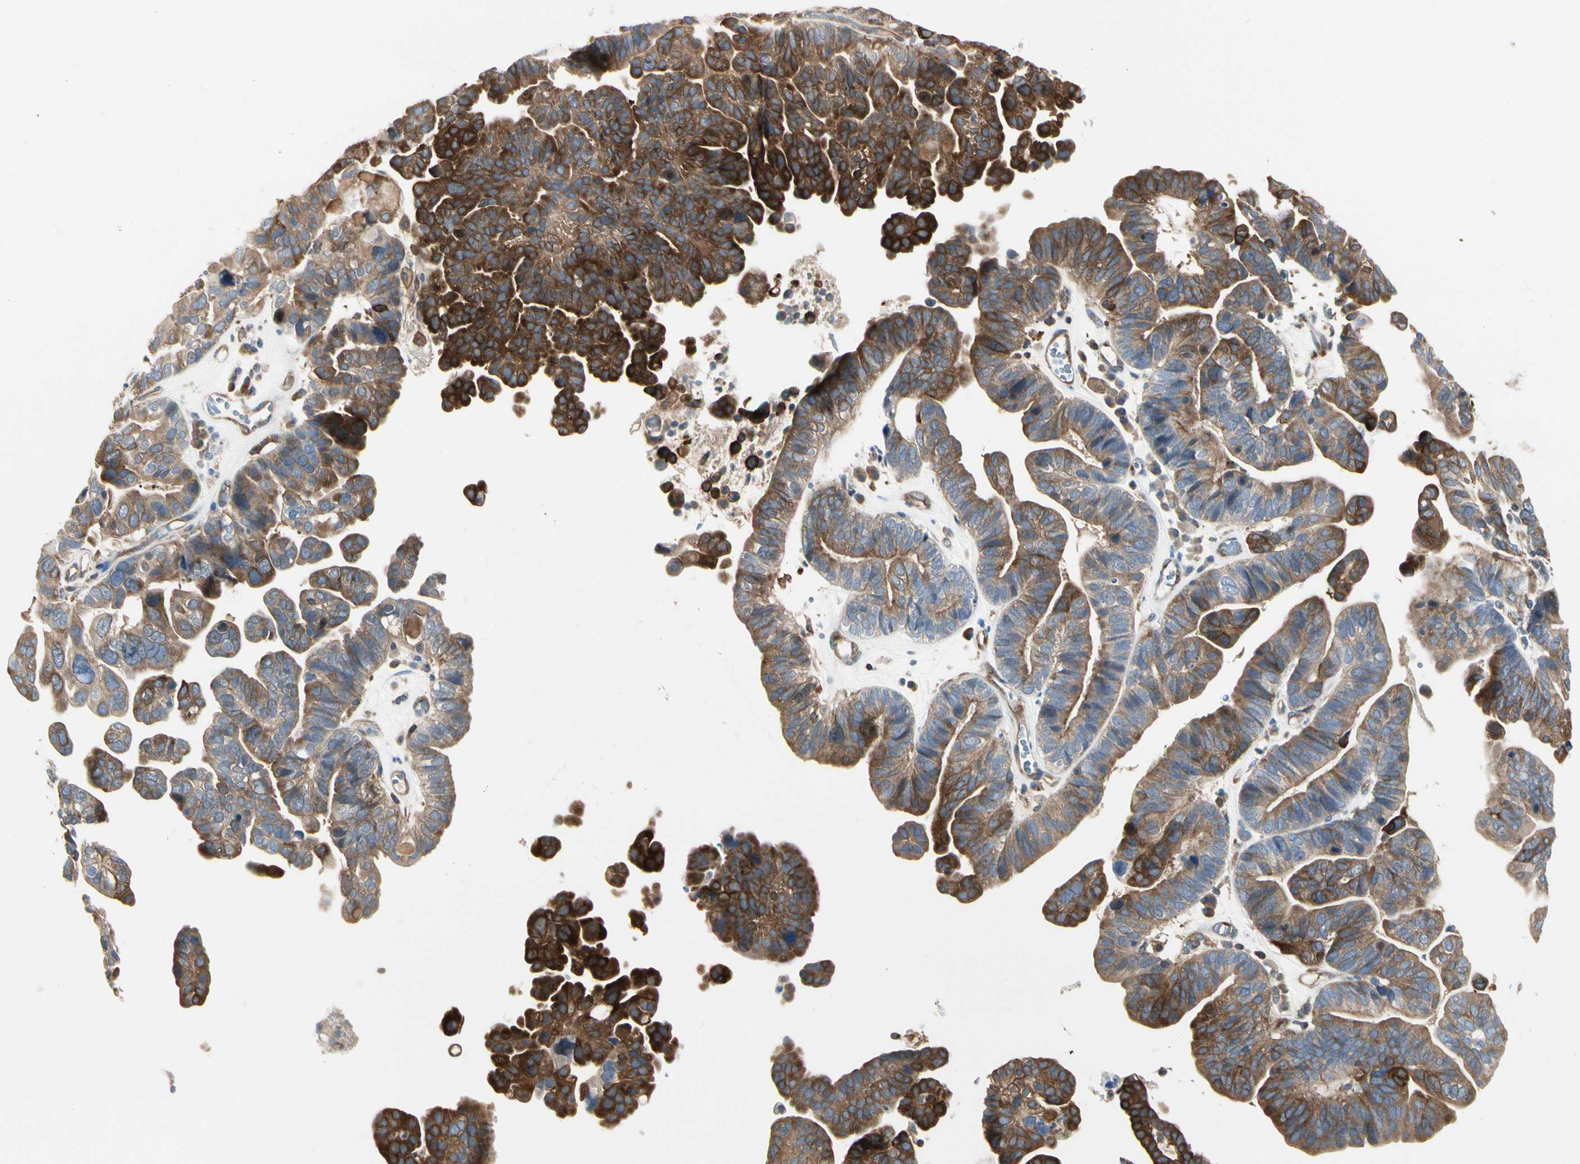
{"staining": {"intensity": "strong", "quantity": ">75%", "location": "cytoplasmic/membranous"}, "tissue": "ovarian cancer", "cell_type": "Tumor cells", "image_type": "cancer", "snomed": [{"axis": "morphology", "description": "Cystadenocarcinoma, serous, NOS"}, {"axis": "topography", "description": "Ovary"}], "caption": "Serous cystadenocarcinoma (ovarian) was stained to show a protein in brown. There is high levels of strong cytoplasmic/membranous positivity in approximately >75% of tumor cells.", "gene": "NFKB2", "patient": {"sex": "female", "age": 56}}